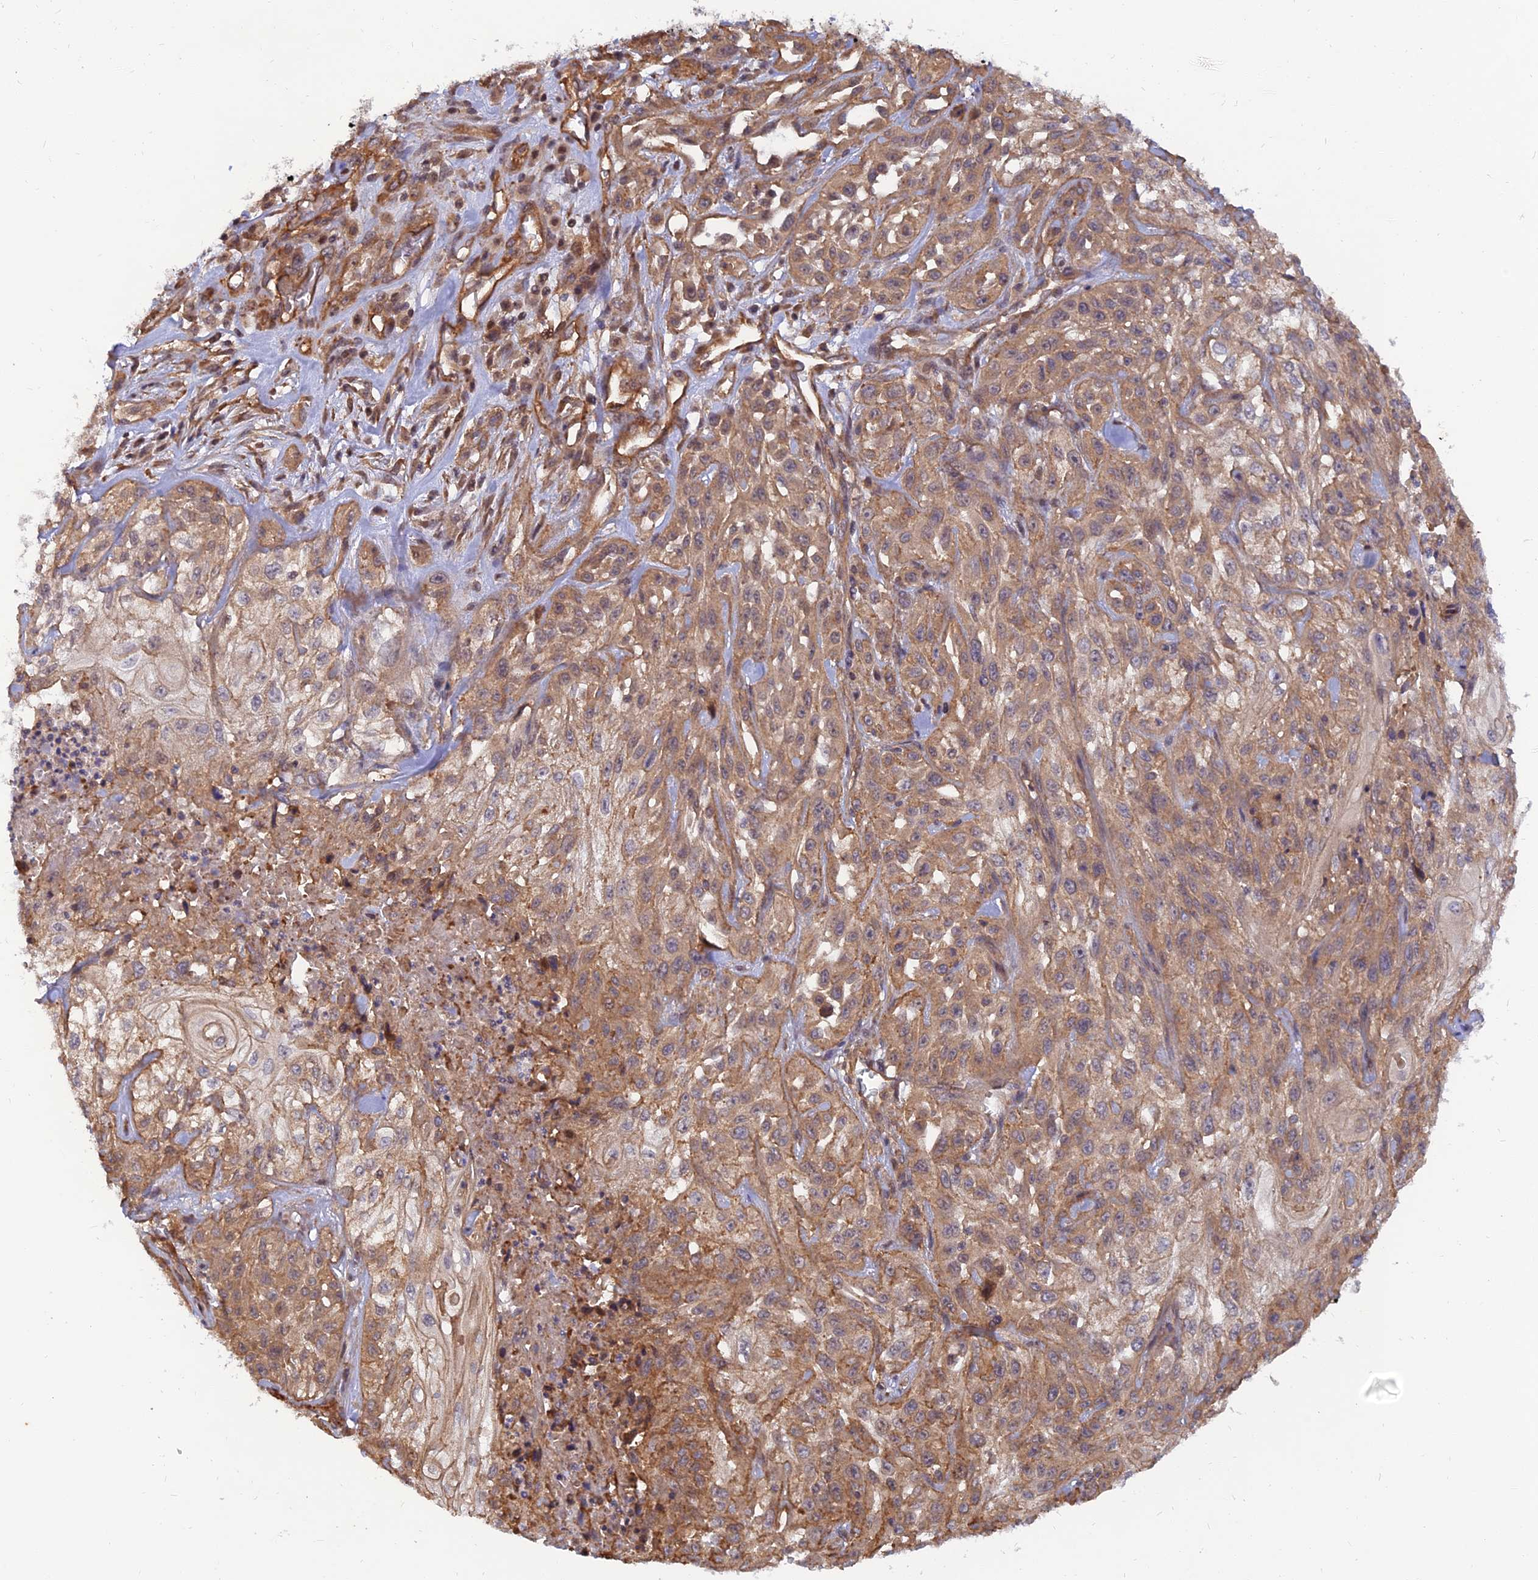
{"staining": {"intensity": "moderate", "quantity": ">75%", "location": "cytoplasmic/membranous"}, "tissue": "skin cancer", "cell_type": "Tumor cells", "image_type": "cancer", "snomed": [{"axis": "morphology", "description": "Squamous cell carcinoma, NOS"}, {"axis": "morphology", "description": "Squamous cell carcinoma, metastatic, NOS"}, {"axis": "topography", "description": "Skin"}, {"axis": "topography", "description": "Lymph node"}], "caption": "A photomicrograph showing moderate cytoplasmic/membranous expression in about >75% of tumor cells in skin cancer (metastatic squamous cell carcinoma), as visualized by brown immunohistochemical staining.", "gene": "WDR41", "patient": {"sex": "male", "age": 75}}